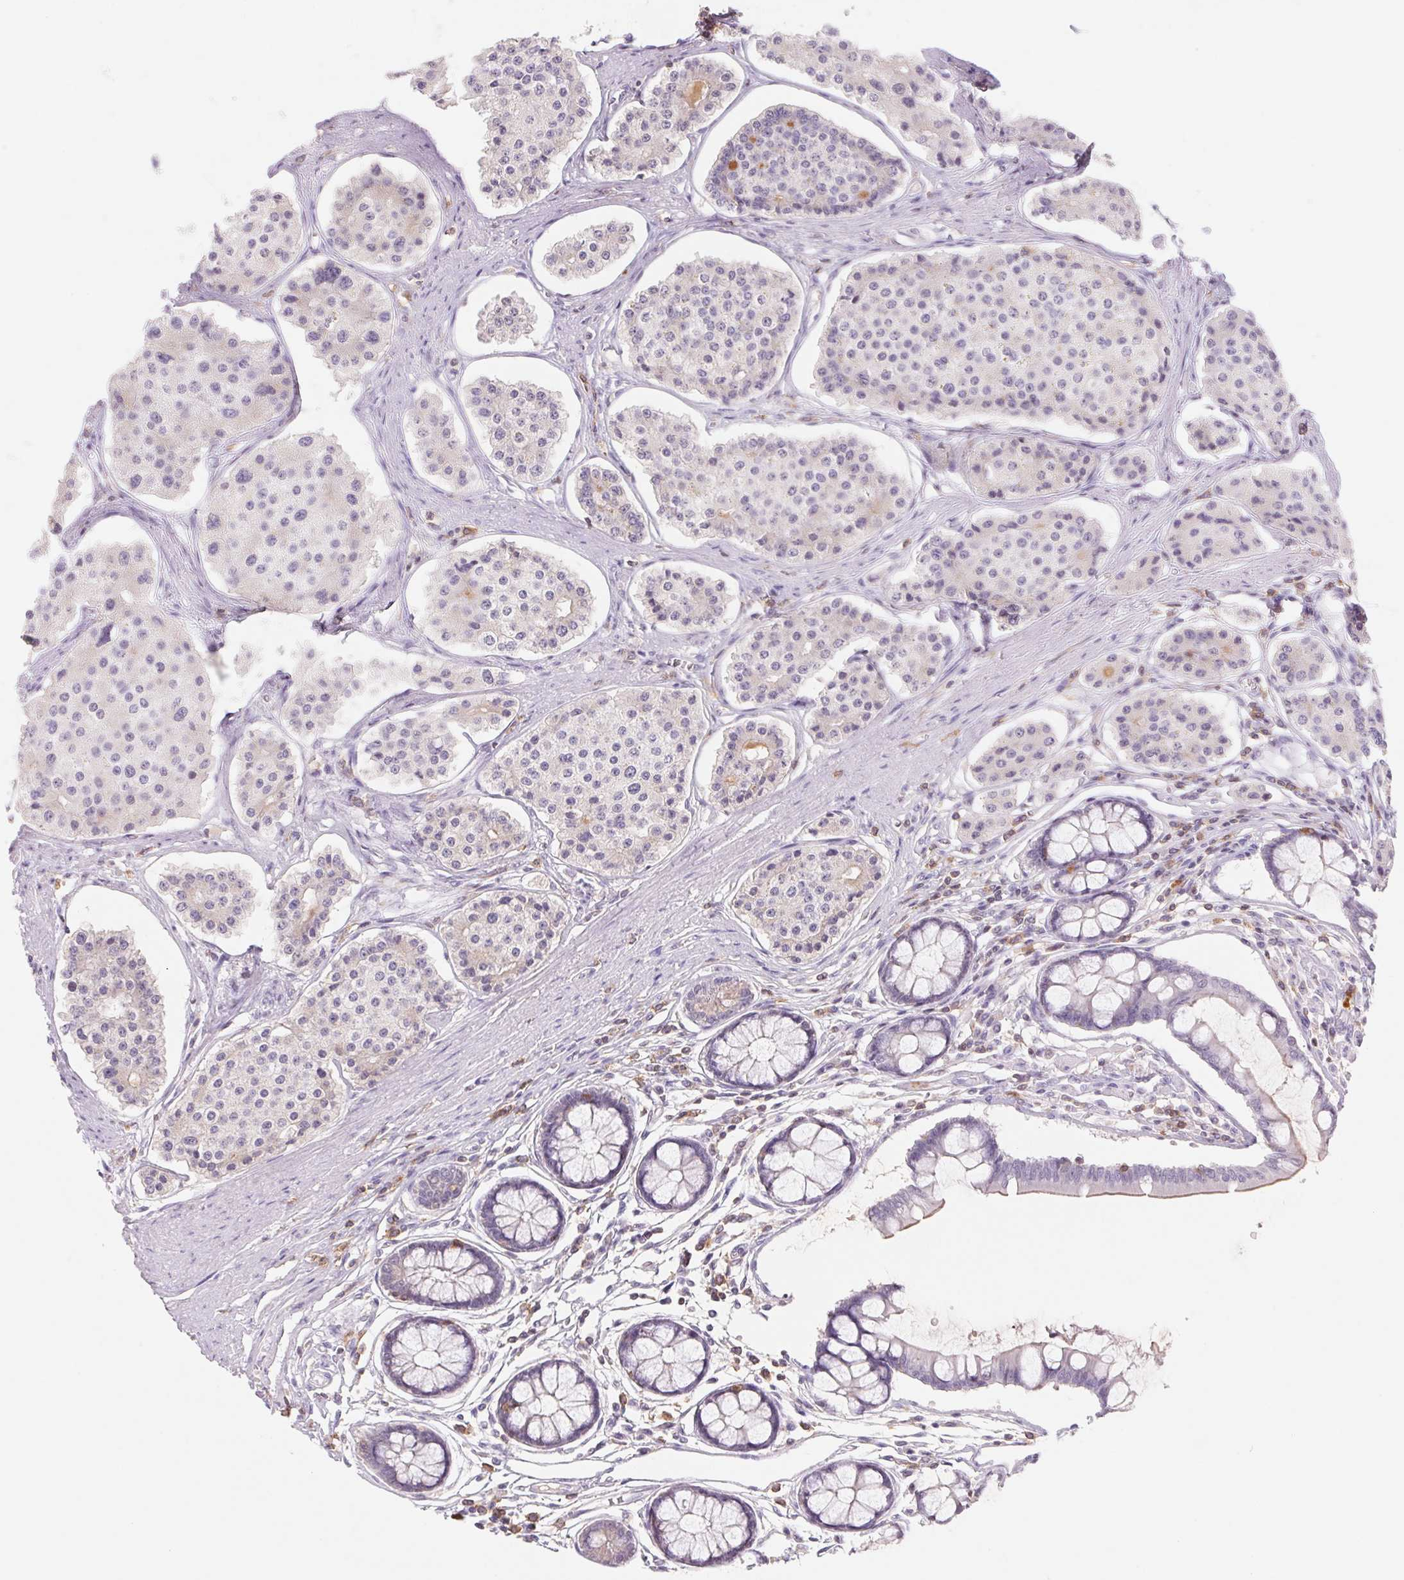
{"staining": {"intensity": "negative", "quantity": "none", "location": "none"}, "tissue": "carcinoid", "cell_type": "Tumor cells", "image_type": "cancer", "snomed": [{"axis": "morphology", "description": "Carcinoid, malignant, NOS"}, {"axis": "topography", "description": "Small intestine"}], "caption": "IHC photomicrograph of neoplastic tissue: human malignant carcinoid stained with DAB exhibits no significant protein staining in tumor cells.", "gene": "KIF26A", "patient": {"sex": "female", "age": 65}}